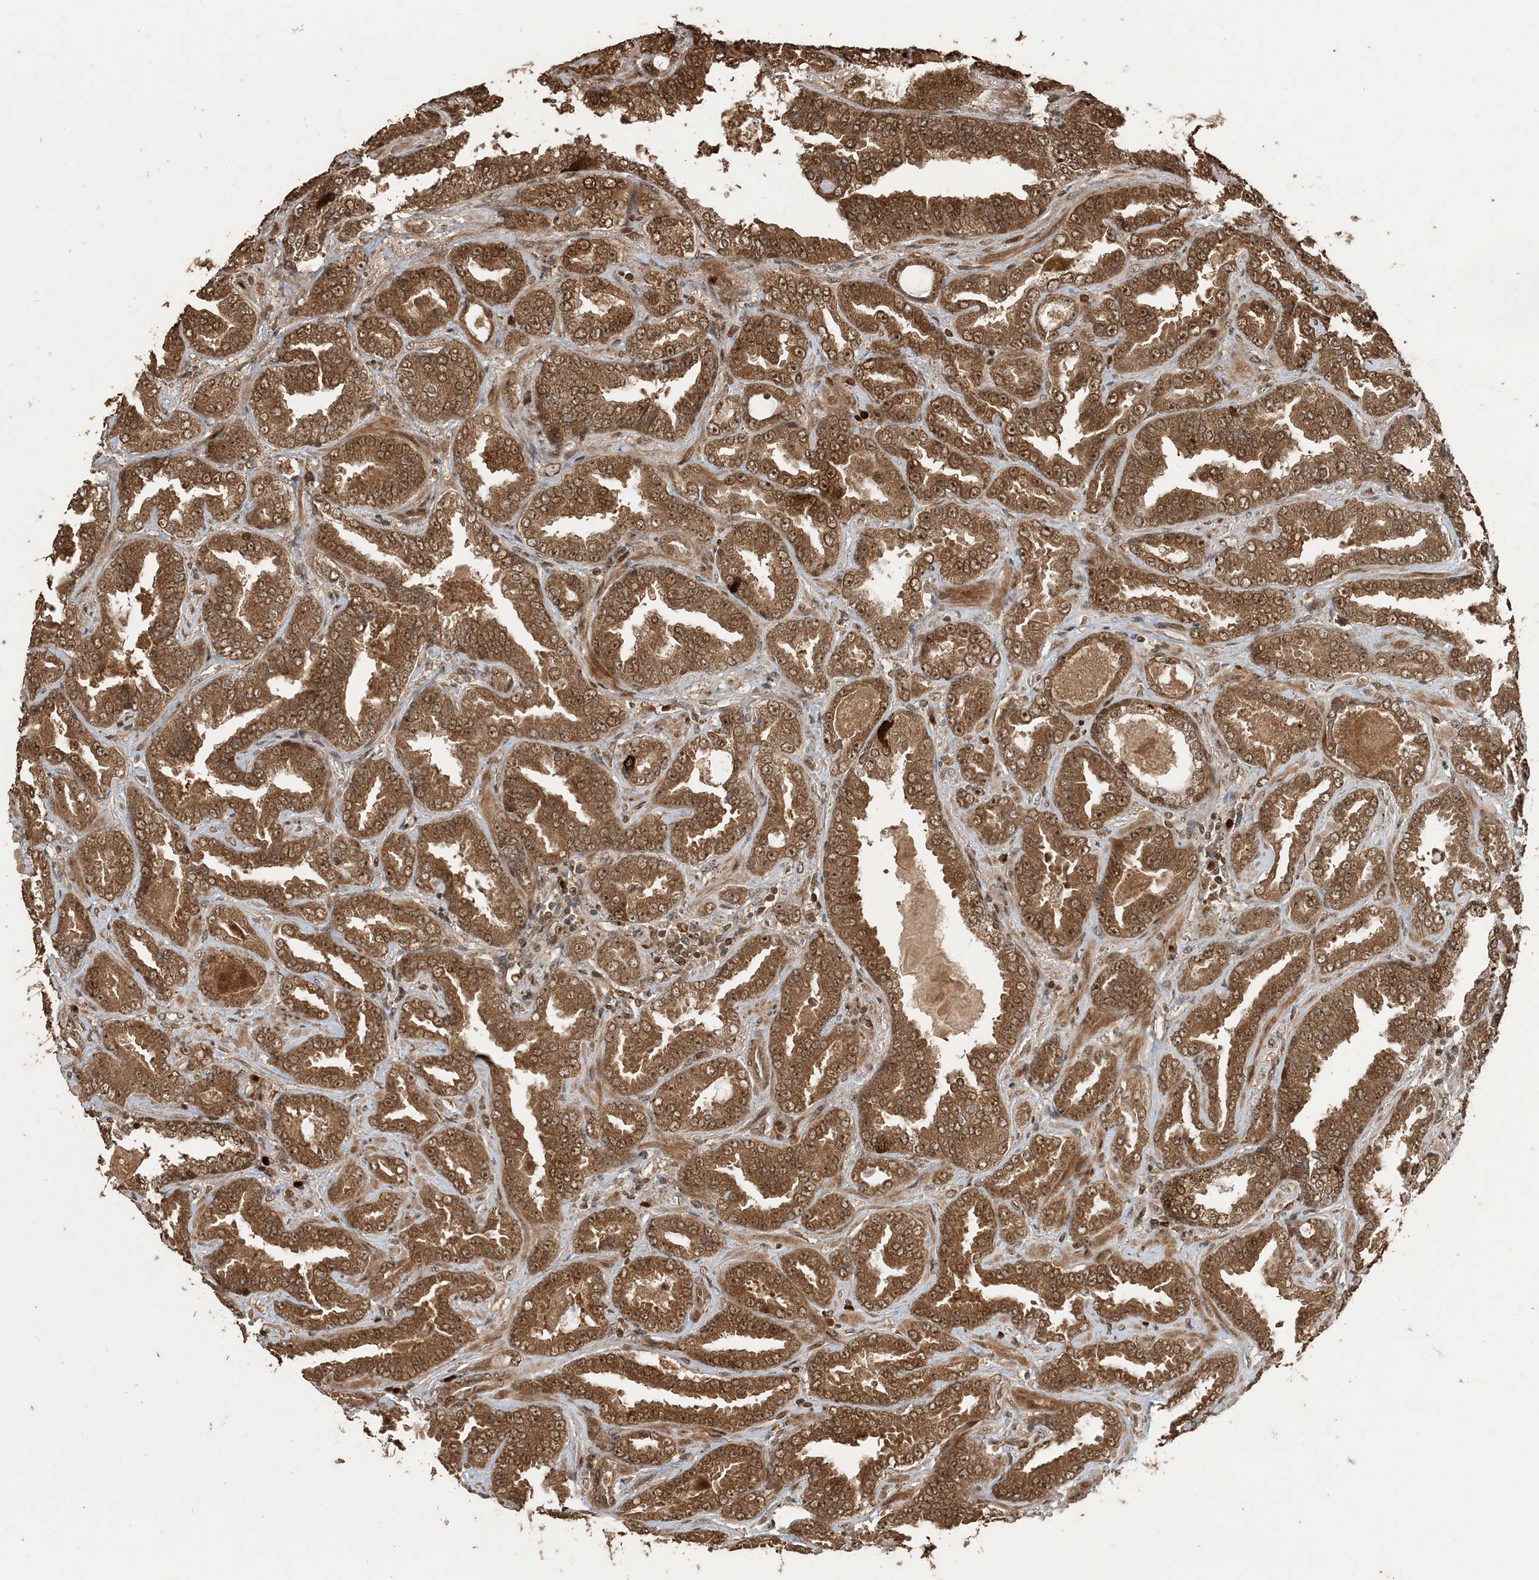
{"staining": {"intensity": "strong", "quantity": ">75%", "location": "cytoplasmic/membranous,nuclear"}, "tissue": "prostate cancer", "cell_type": "Tumor cells", "image_type": "cancer", "snomed": [{"axis": "morphology", "description": "Adenocarcinoma, Low grade"}, {"axis": "topography", "description": "Prostate"}], "caption": "Strong cytoplasmic/membranous and nuclear protein positivity is identified in approximately >75% of tumor cells in prostate cancer. (IHC, brightfield microscopy, high magnification).", "gene": "ATP13A2", "patient": {"sex": "male", "age": 60}}